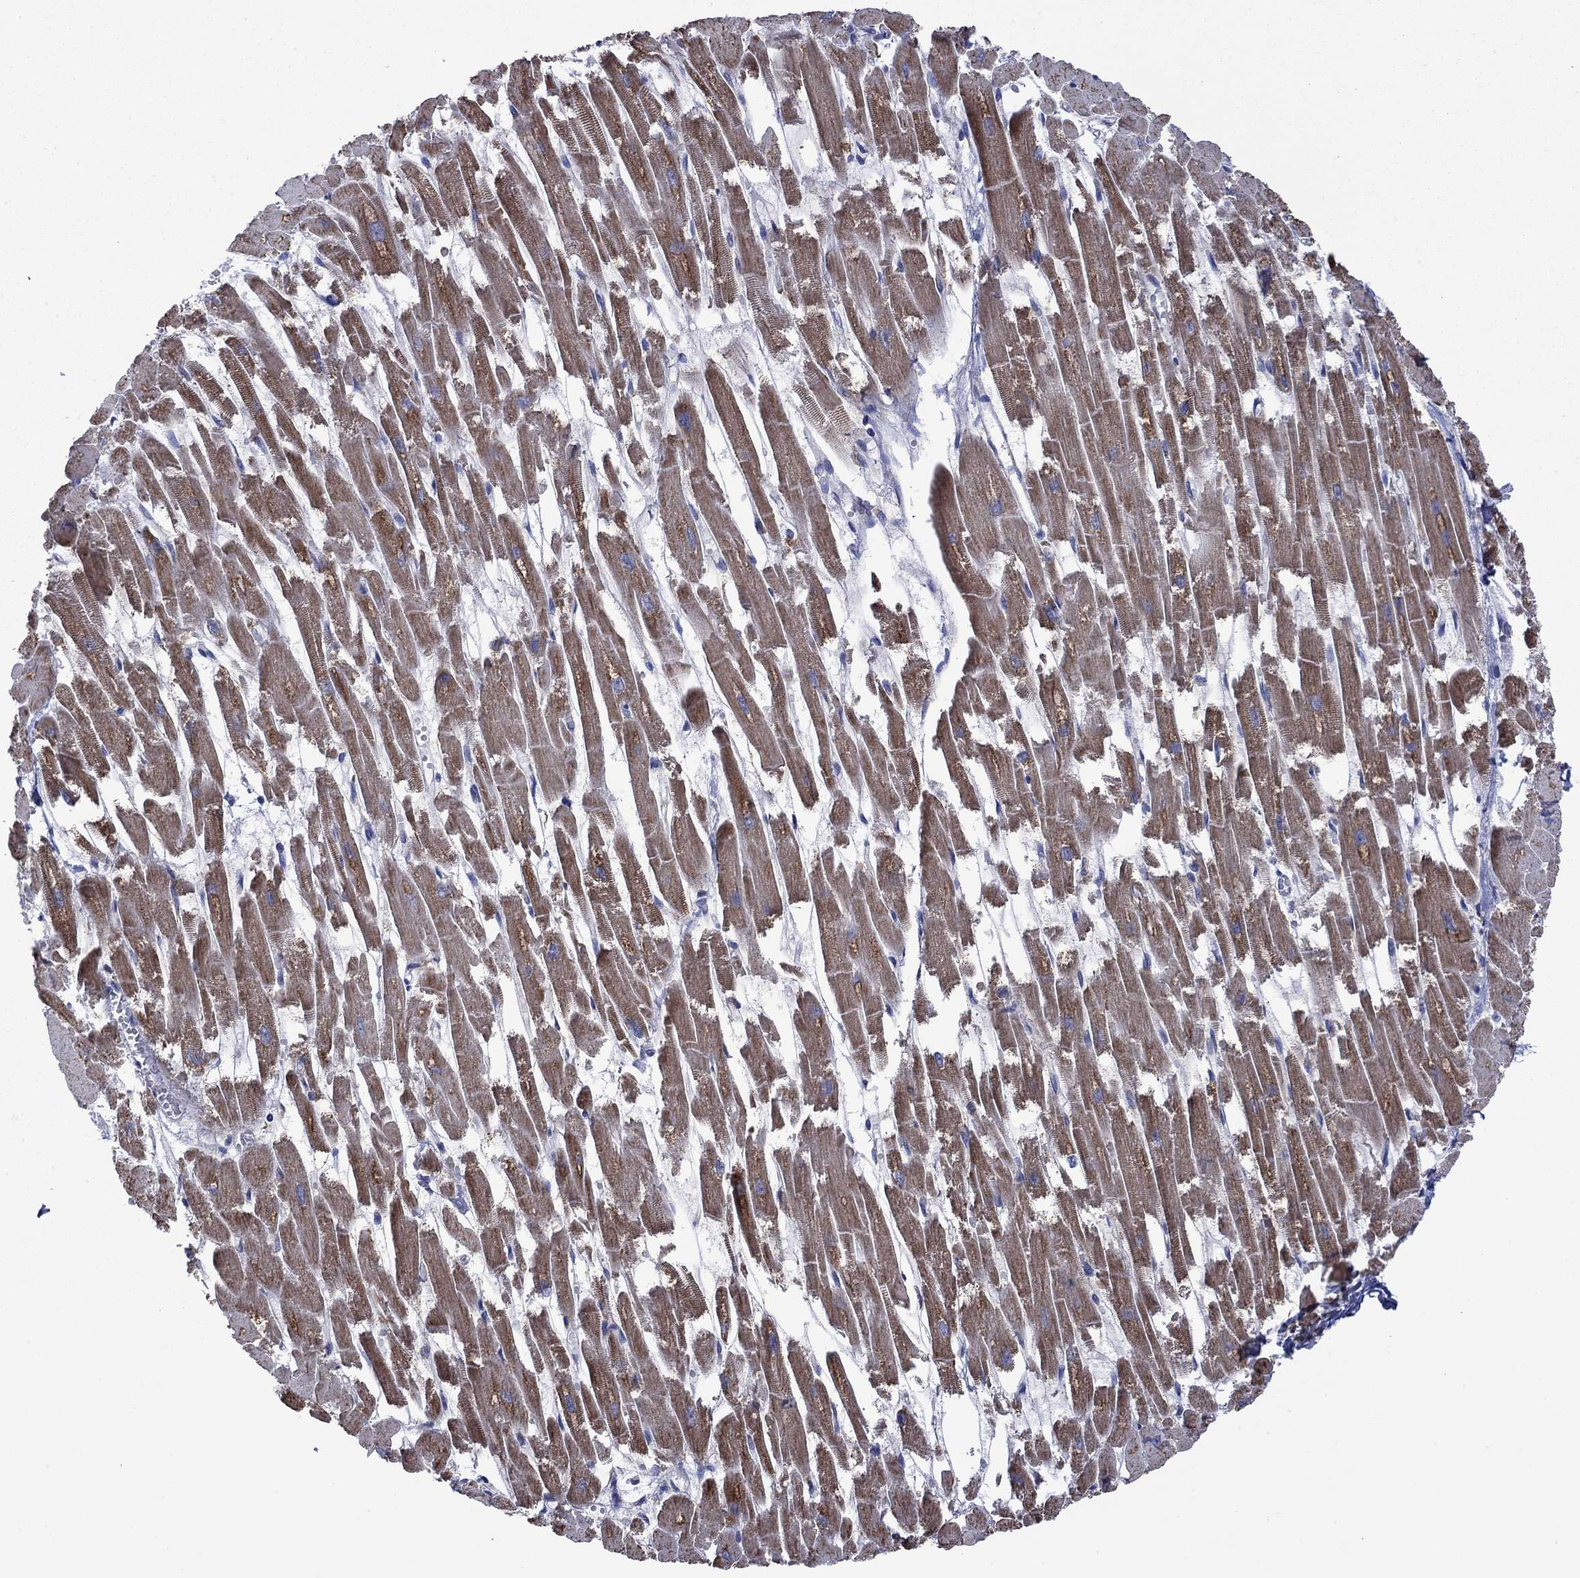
{"staining": {"intensity": "moderate", "quantity": ">75%", "location": "cytoplasmic/membranous"}, "tissue": "heart muscle", "cell_type": "Cardiomyocytes", "image_type": "normal", "snomed": [{"axis": "morphology", "description": "Normal tissue, NOS"}, {"axis": "topography", "description": "Heart"}], "caption": "Heart muscle stained with a brown dye exhibits moderate cytoplasmic/membranous positive expression in approximately >75% of cardiomyocytes.", "gene": "FURIN", "patient": {"sex": "female", "age": 52}}